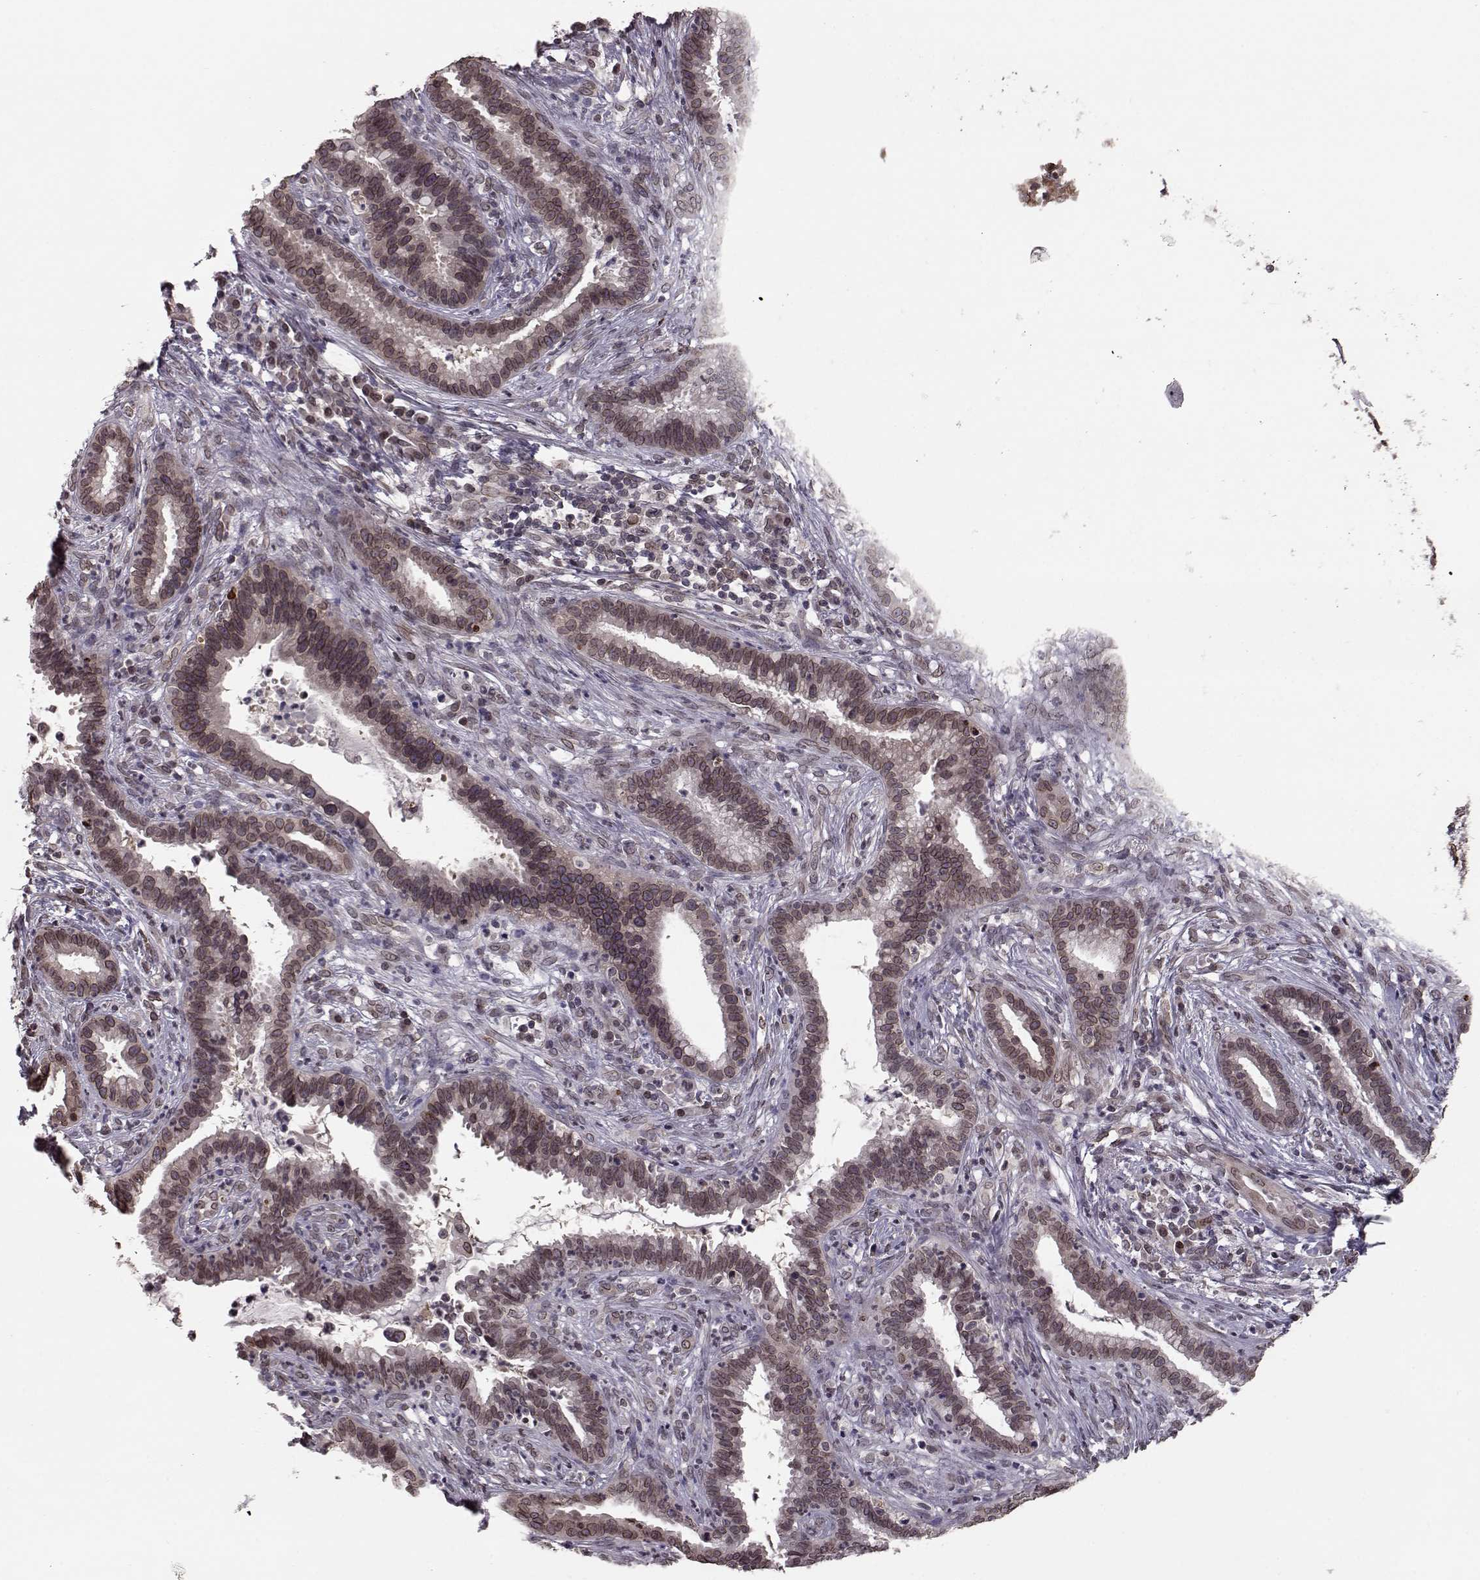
{"staining": {"intensity": "weak", "quantity": ">75%", "location": "cytoplasmic/membranous,nuclear"}, "tissue": "cervical cancer", "cell_type": "Tumor cells", "image_type": "cancer", "snomed": [{"axis": "morphology", "description": "Adenocarcinoma, NOS"}, {"axis": "topography", "description": "Cervix"}], "caption": "DAB (3,3'-diaminobenzidine) immunohistochemical staining of human cervical cancer demonstrates weak cytoplasmic/membranous and nuclear protein positivity in approximately >75% of tumor cells. (IHC, brightfield microscopy, high magnification).", "gene": "NUP37", "patient": {"sex": "female", "age": 45}}